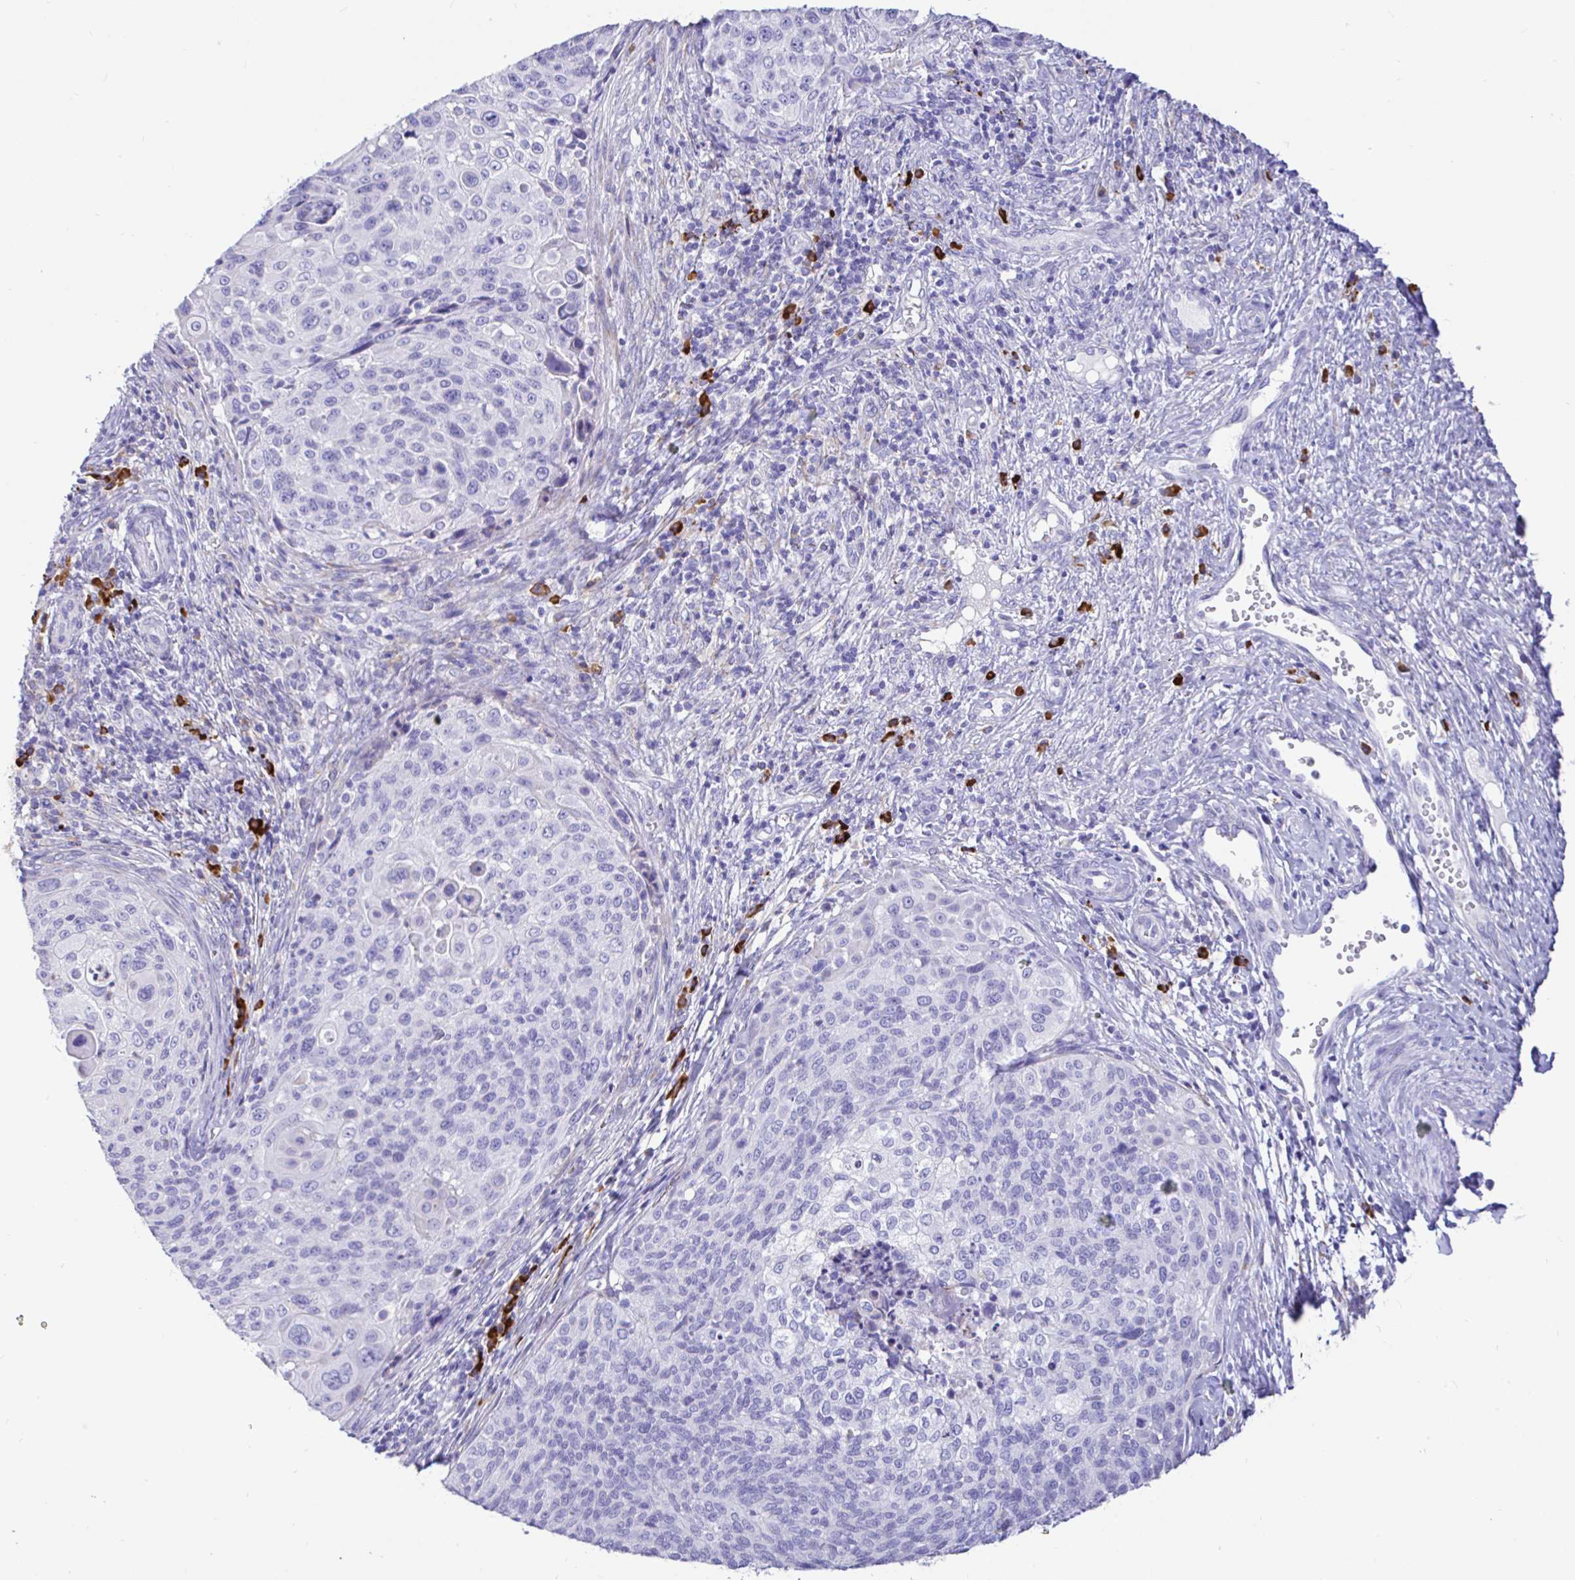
{"staining": {"intensity": "negative", "quantity": "none", "location": "none"}, "tissue": "cervical cancer", "cell_type": "Tumor cells", "image_type": "cancer", "snomed": [{"axis": "morphology", "description": "Squamous cell carcinoma, NOS"}, {"axis": "topography", "description": "Cervix"}], "caption": "A high-resolution photomicrograph shows immunohistochemistry staining of cervical squamous cell carcinoma, which shows no significant expression in tumor cells.", "gene": "CCDC62", "patient": {"sex": "female", "age": 49}}